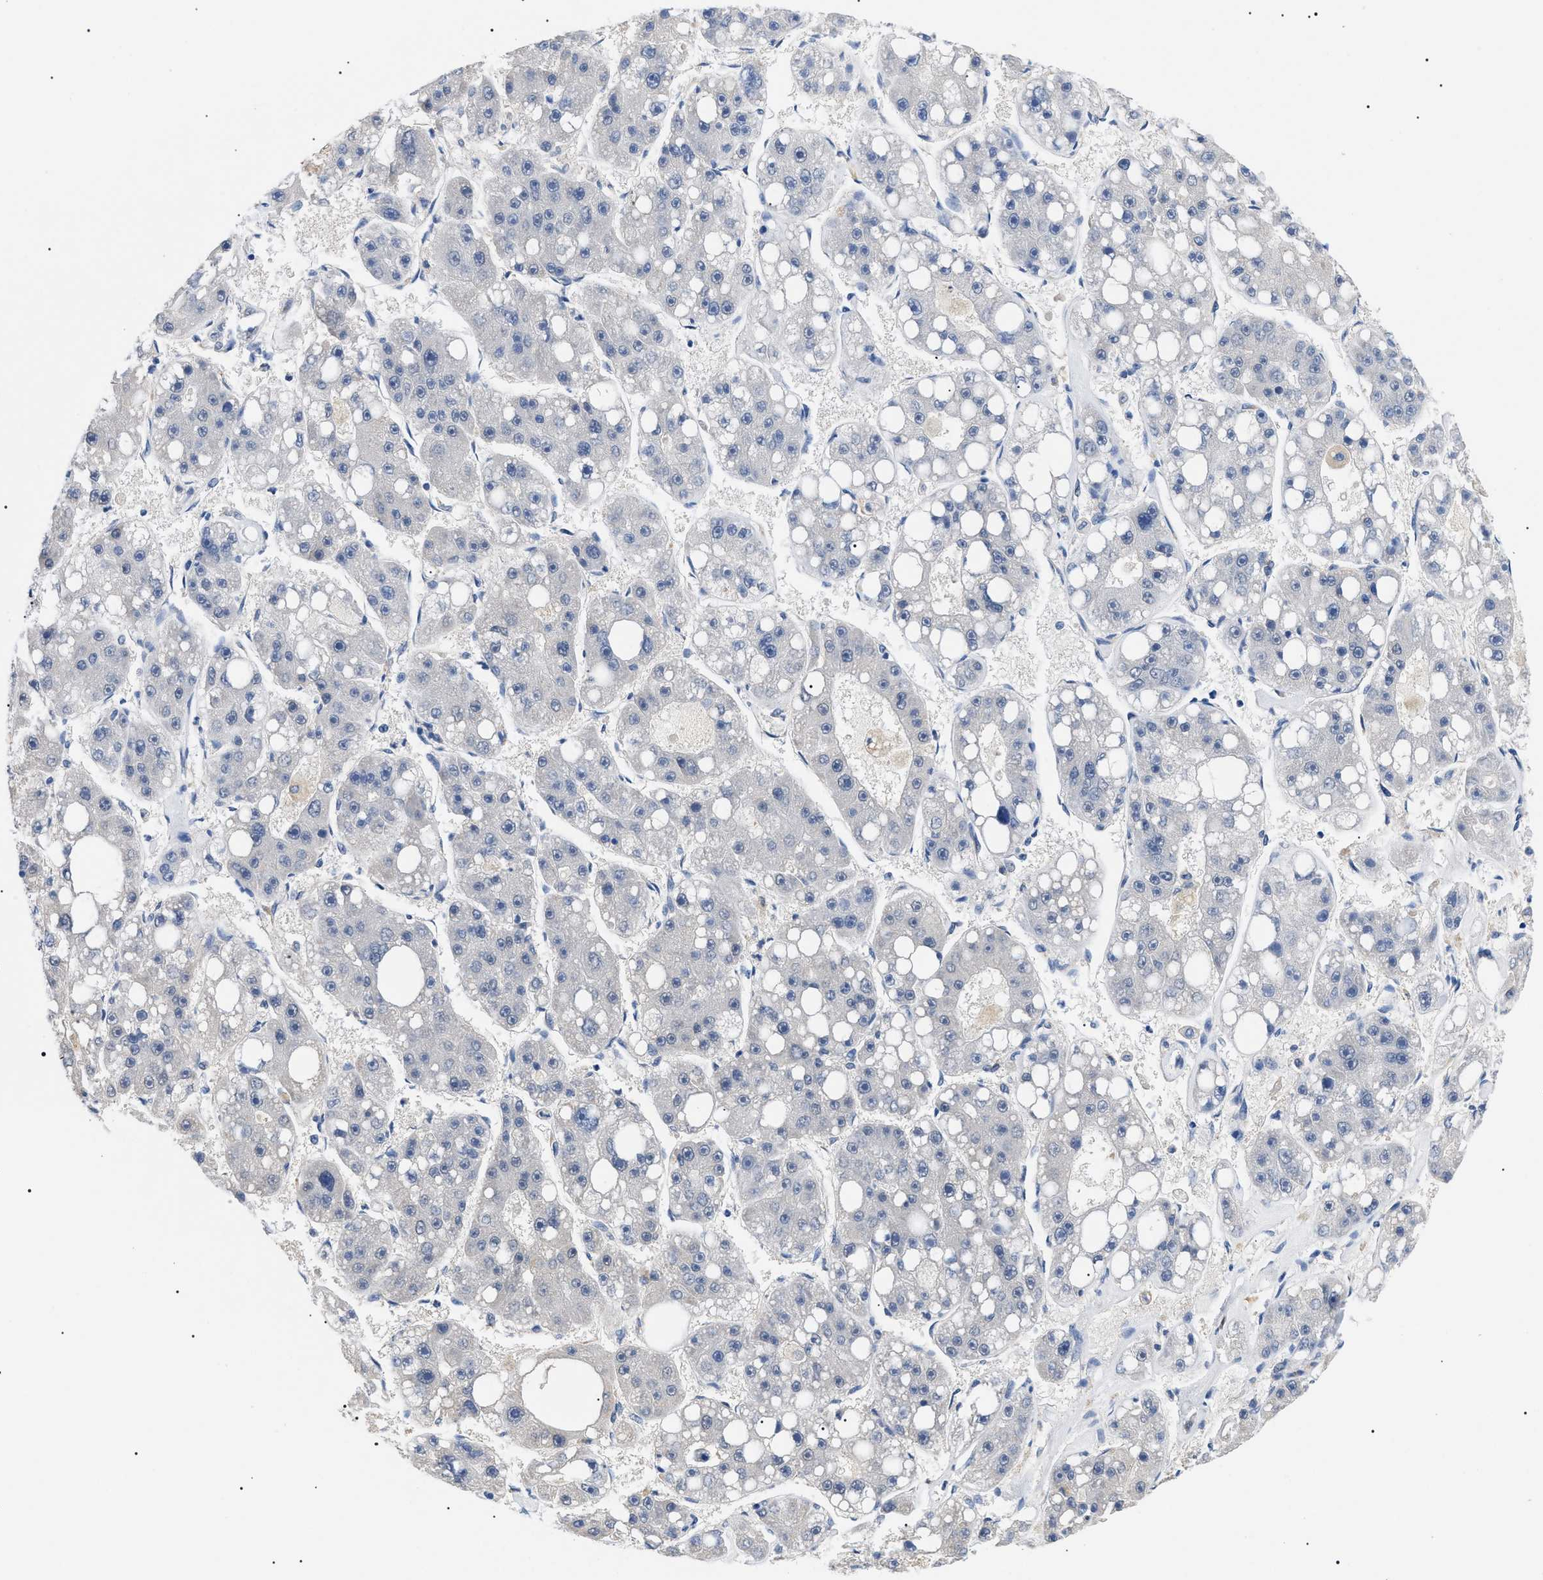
{"staining": {"intensity": "negative", "quantity": "none", "location": "none"}, "tissue": "liver cancer", "cell_type": "Tumor cells", "image_type": "cancer", "snomed": [{"axis": "morphology", "description": "Carcinoma, Hepatocellular, NOS"}, {"axis": "topography", "description": "Liver"}], "caption": "This is an IHC histopathology image of liver hepatocellular carcinoma. There is no expression in tumor cells.", "gene": "PRRT2", "patient": {"sex": "female", "age": 61}}